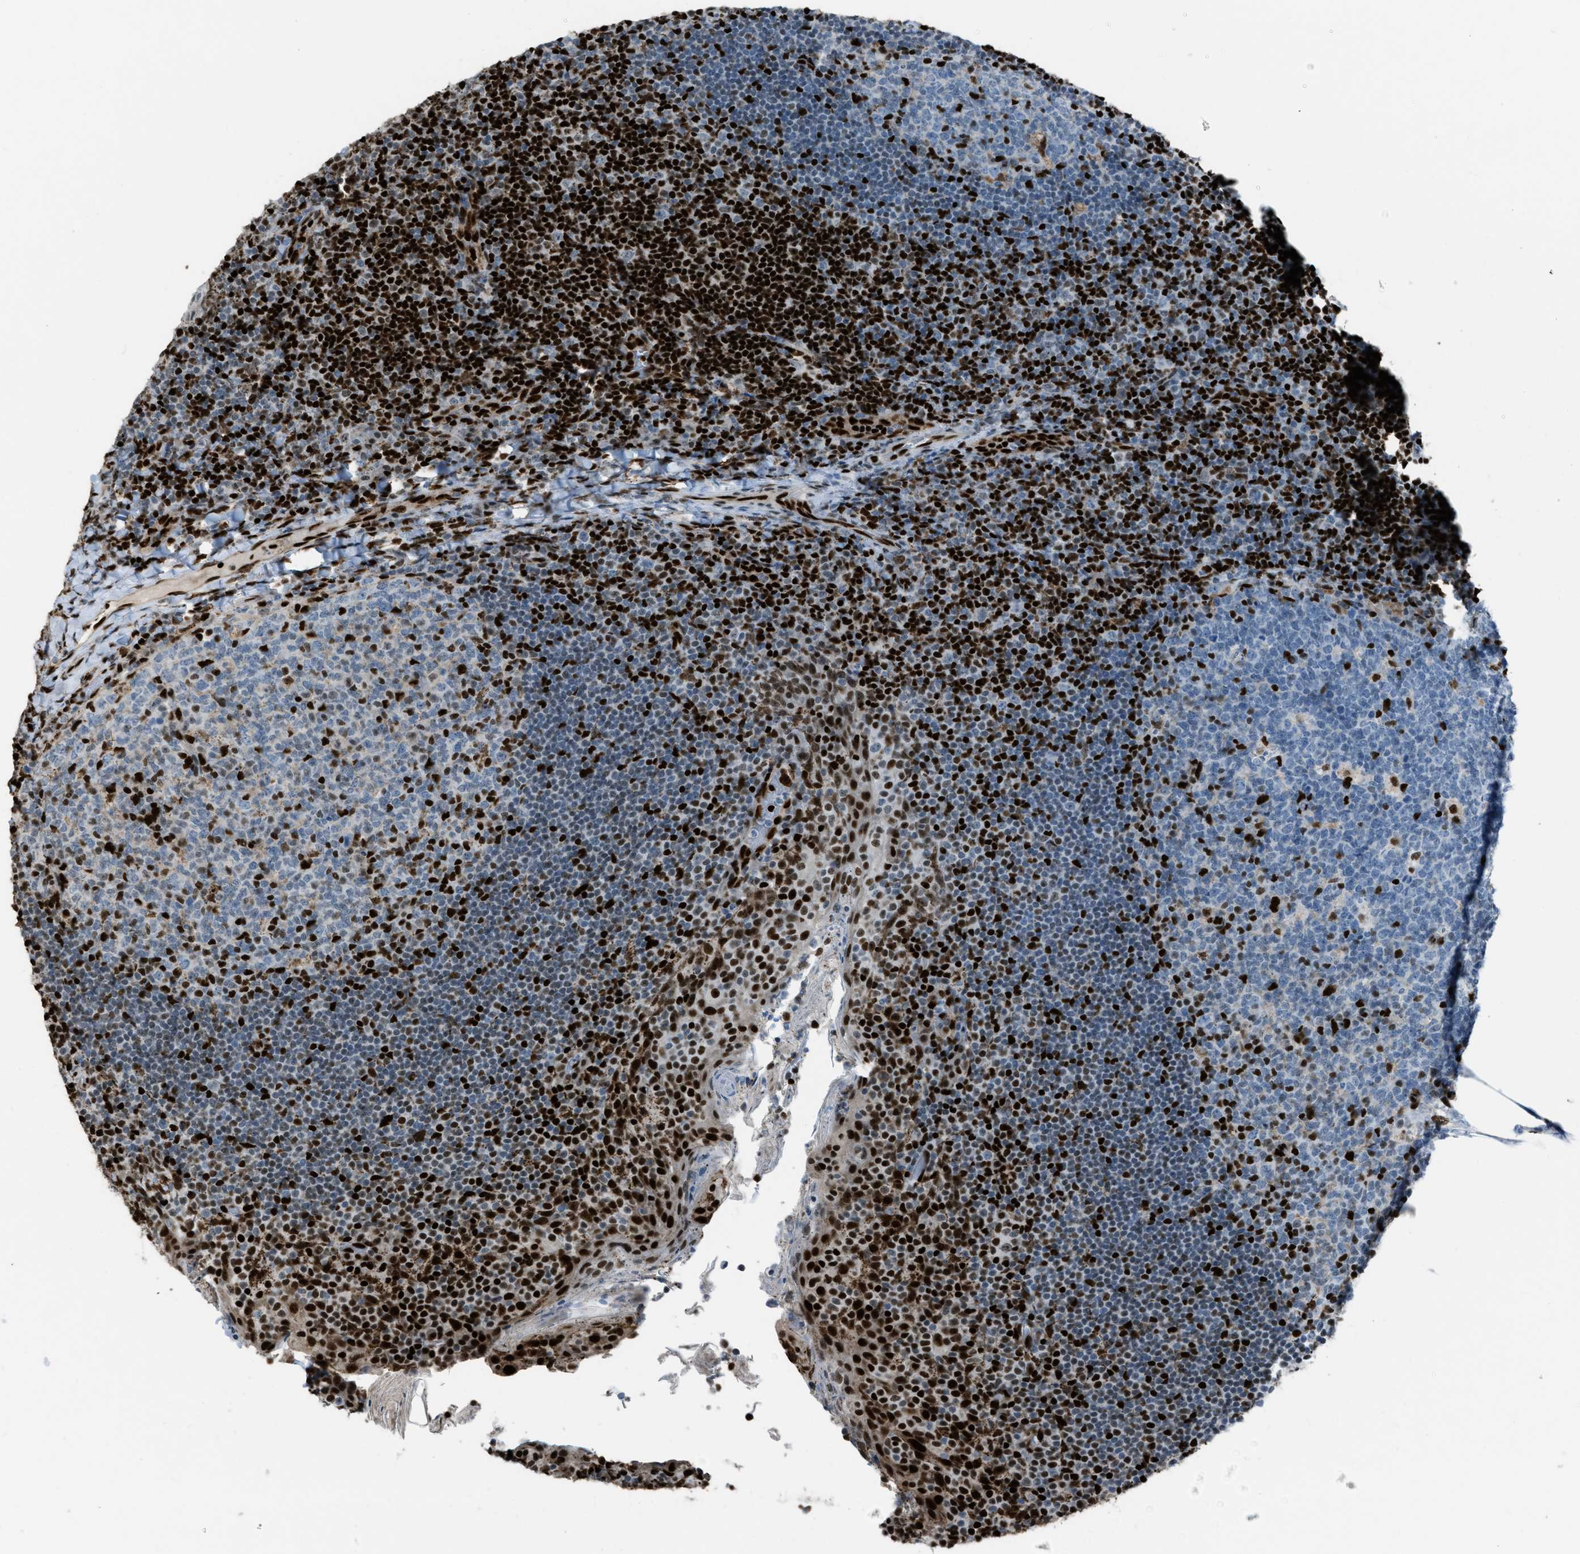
{"staining": {"intensity": "strong", "quantity": "<25%", "location": "nuclear"}, "tissue": "tonsil", "cell_type": "Germinal center cells", "image_type": "normal", "snomed": [{"axis": "morphology", "description": "Normal tissue, NOS"}, {"axis": "topography", "description": "Tonsil"}], "caption": "IHC image of unremarkable tonsil: human tonsil stained using immunohistochemistry exhibits medium levels of strong protein expression localized specifically in the nuclear of germinal center cells, appearing as a nuclear brown color.", "gene": "SLFN5", "patient": {"sex": "male", "age": 17}}